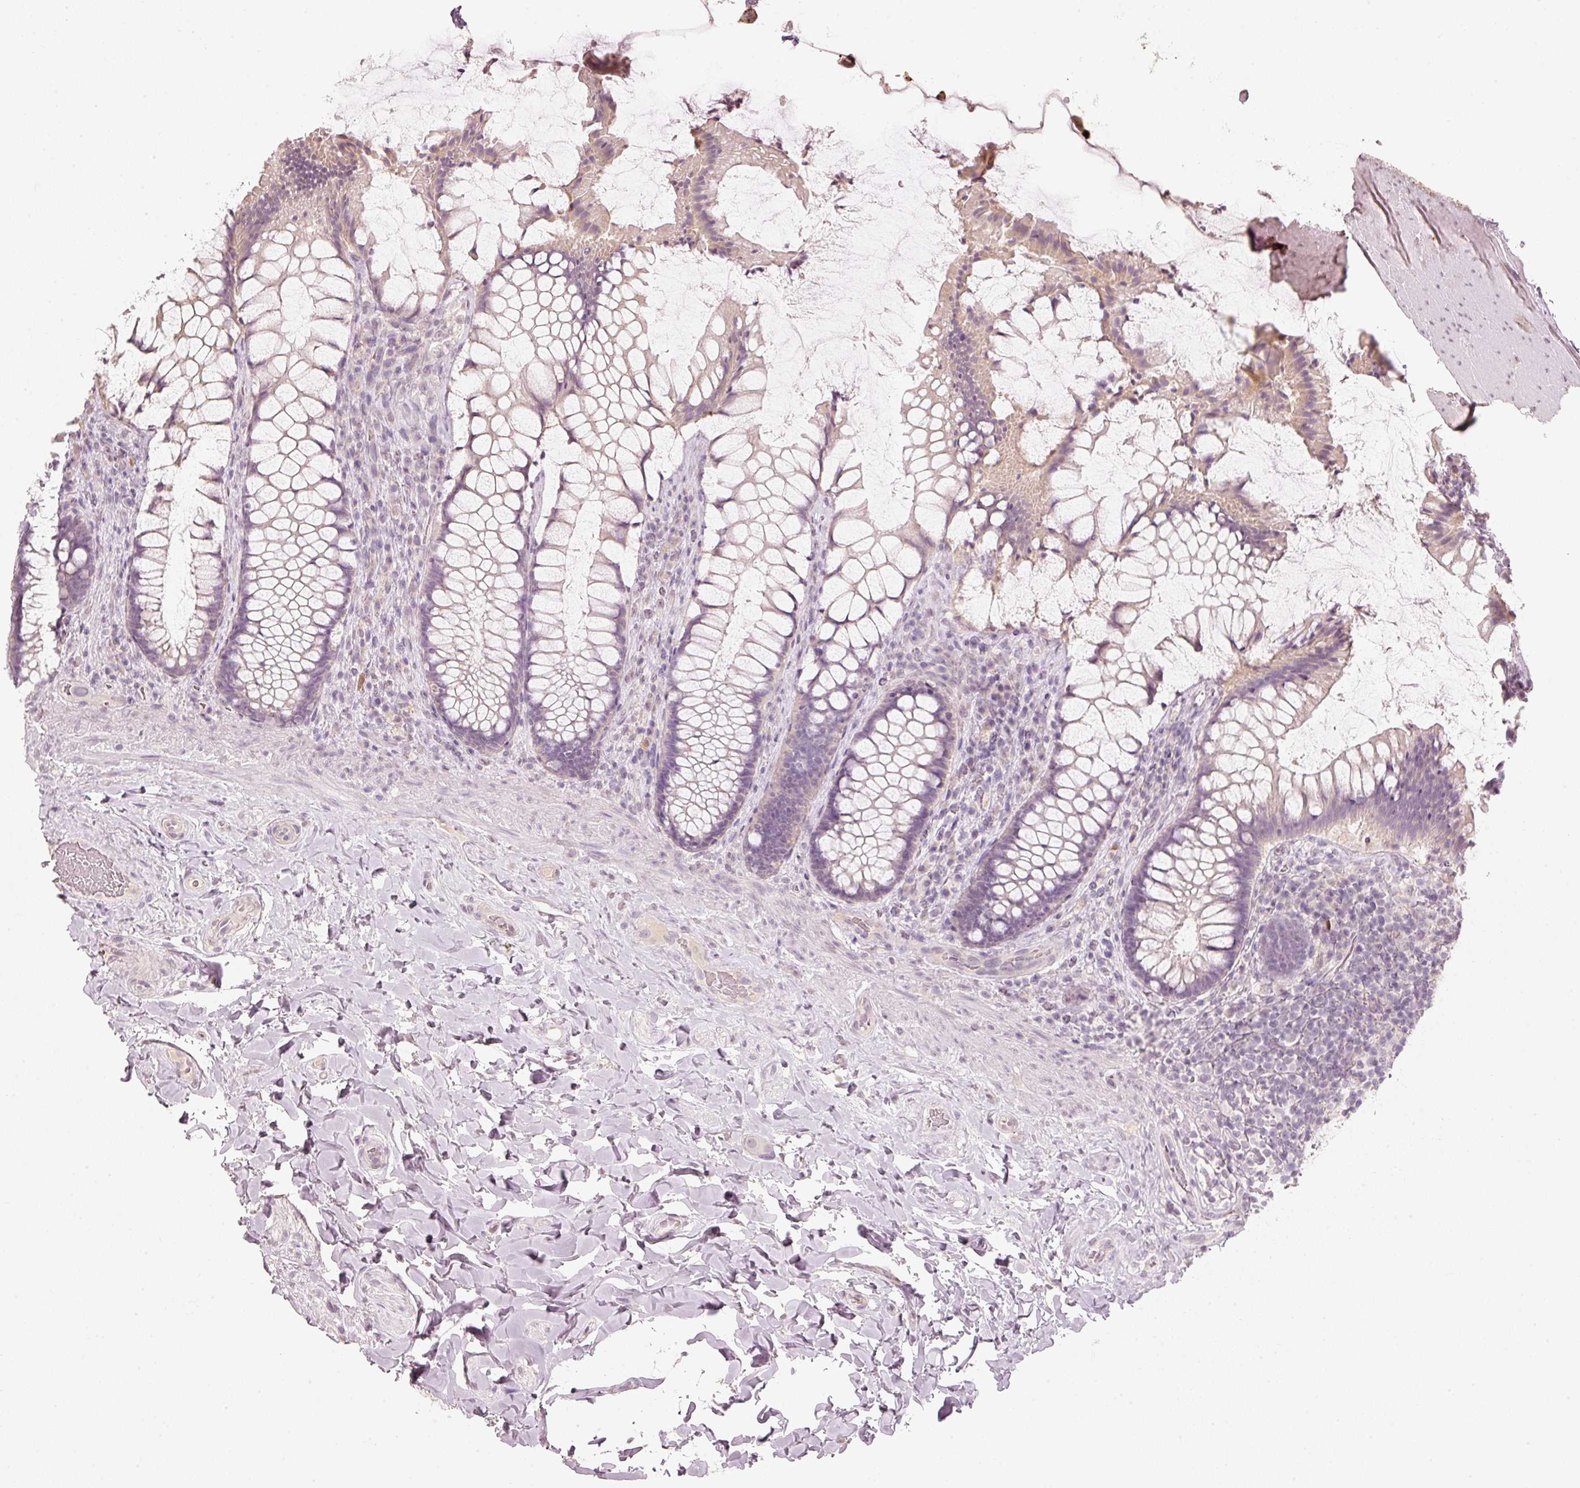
{"staining": {"intensity": "weak", "quantity": "<25%", "location": "cytoplasmic/membranous"}, "tissue": "rectum", "cell_type": "Glandular cells", "image_type": "normal", "snomed": [{"axis": "morphology", "description": "Normal tissue, NOS"}, {"axis": "topography", "description": "Rectum"}], "caption": "This photomicrograph is of benign rectum stained with immunohistochemistry to label a protein in brown with the nuclei are counter-stained blue. There is no staining in glandular cells.", "gene": "STEAP1", "patient": {"sex": "female", "age": 58}}